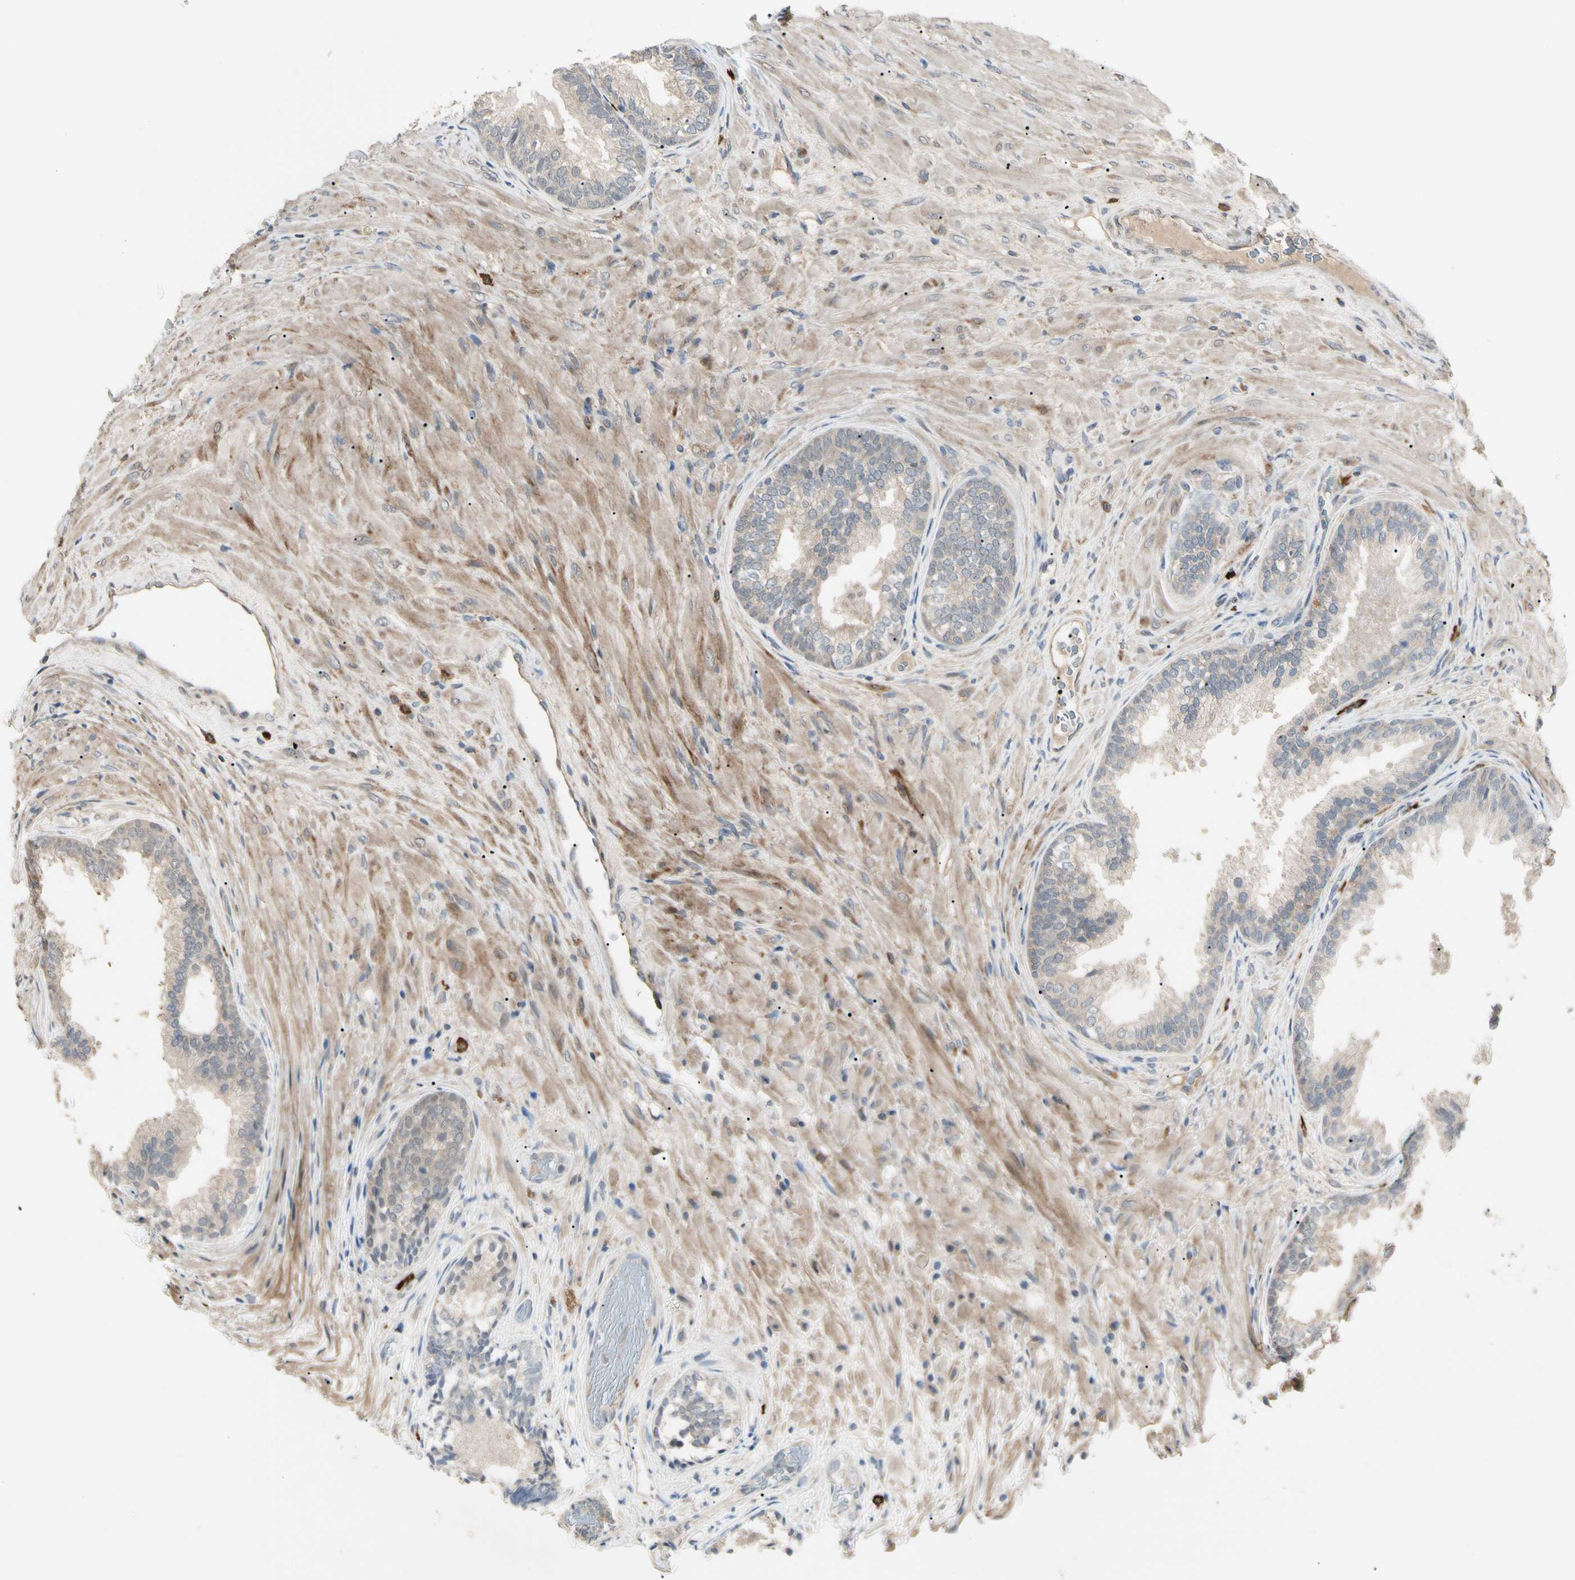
{"staining": {"intensity": "moderate", "quantity": ">75%", "location": "cytoplasmic/membranous"}, "tissue": "prostate", "cell_type": "Glandular cells", "image_type": "normal", "snomed": [{"axis": "morphology", "description": "Normal tissue, NOS"}, {"axis": "topography", "description": "Prostate"}], "caption": "A brown stain labels moderate cytoplasmic/membranous expression of a protein in glandular cells of benign human prostate. The staining was performed using DAB, with brown indicating positive protein expression. Nuclei are stained blue with hematoxylin.", "gene": "ATG4C", "patient": {"sex": "male", "age": 76}}